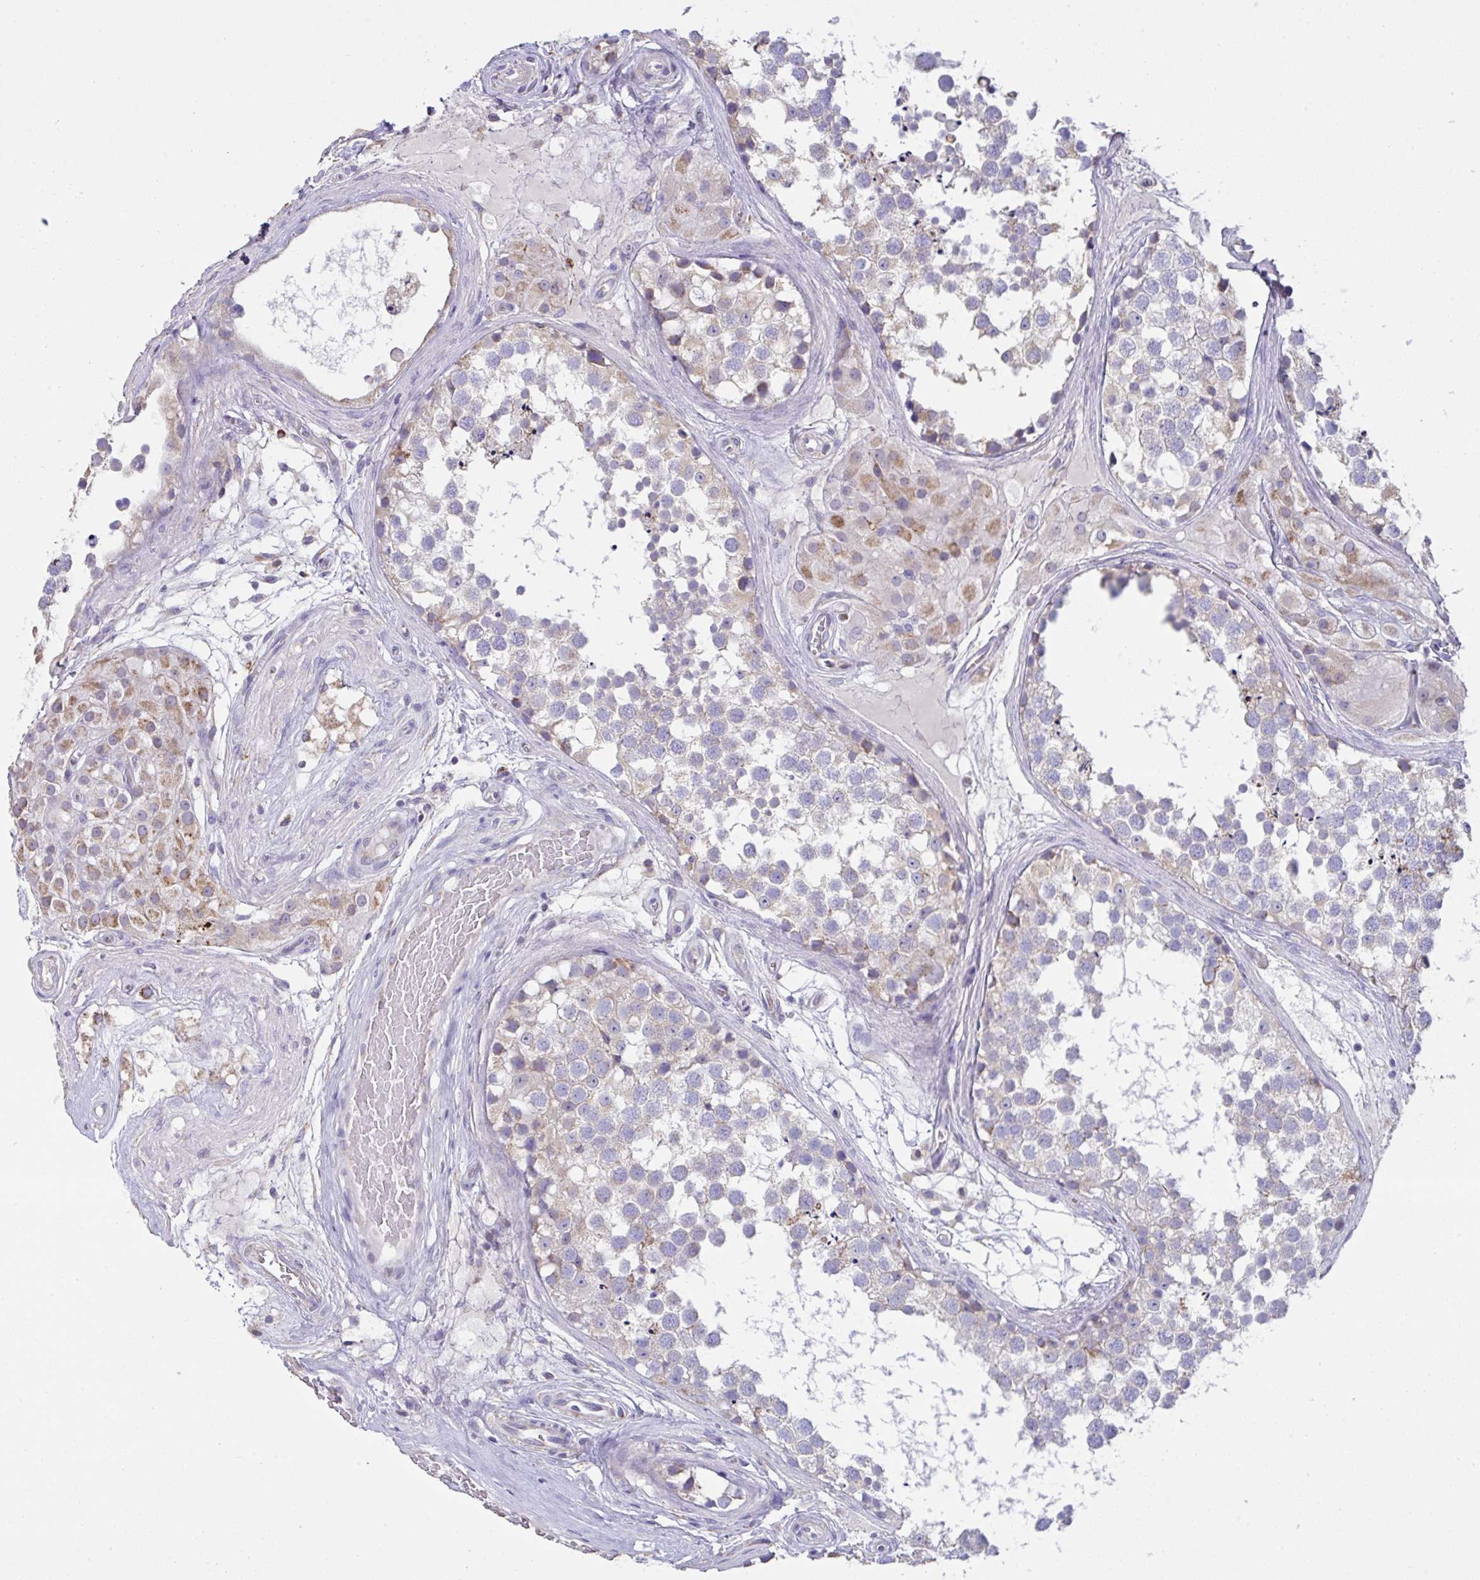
{"staining": {"intensity": "weak", "quantity": "25%-75%", "location": "cytoplasmic/membranous"}, "tissue": "testis", "cell_type": "Cells in seminiferous ducts", "image_type": "normal", "snomed": [{"axis": "morphology", "description": "Normal tissue, NOS"}, {"axis": "morphology", "description": "Seminoma, NOS"}, {"axis": "topography", "description": "Testis"}], "caption": "Weak cytoplasmic/membranous expression is identified in about 25%-75% of cells in seminiferous ducts in normal testis. The protein is stained brown, and the nuclei are stained in blue (DAB (3,3'-diaminobenzidine) IHC with brightfield microscopy, high magnification).", "gene": "DOK7", "patient": {"sex": "male", "age": 65}}